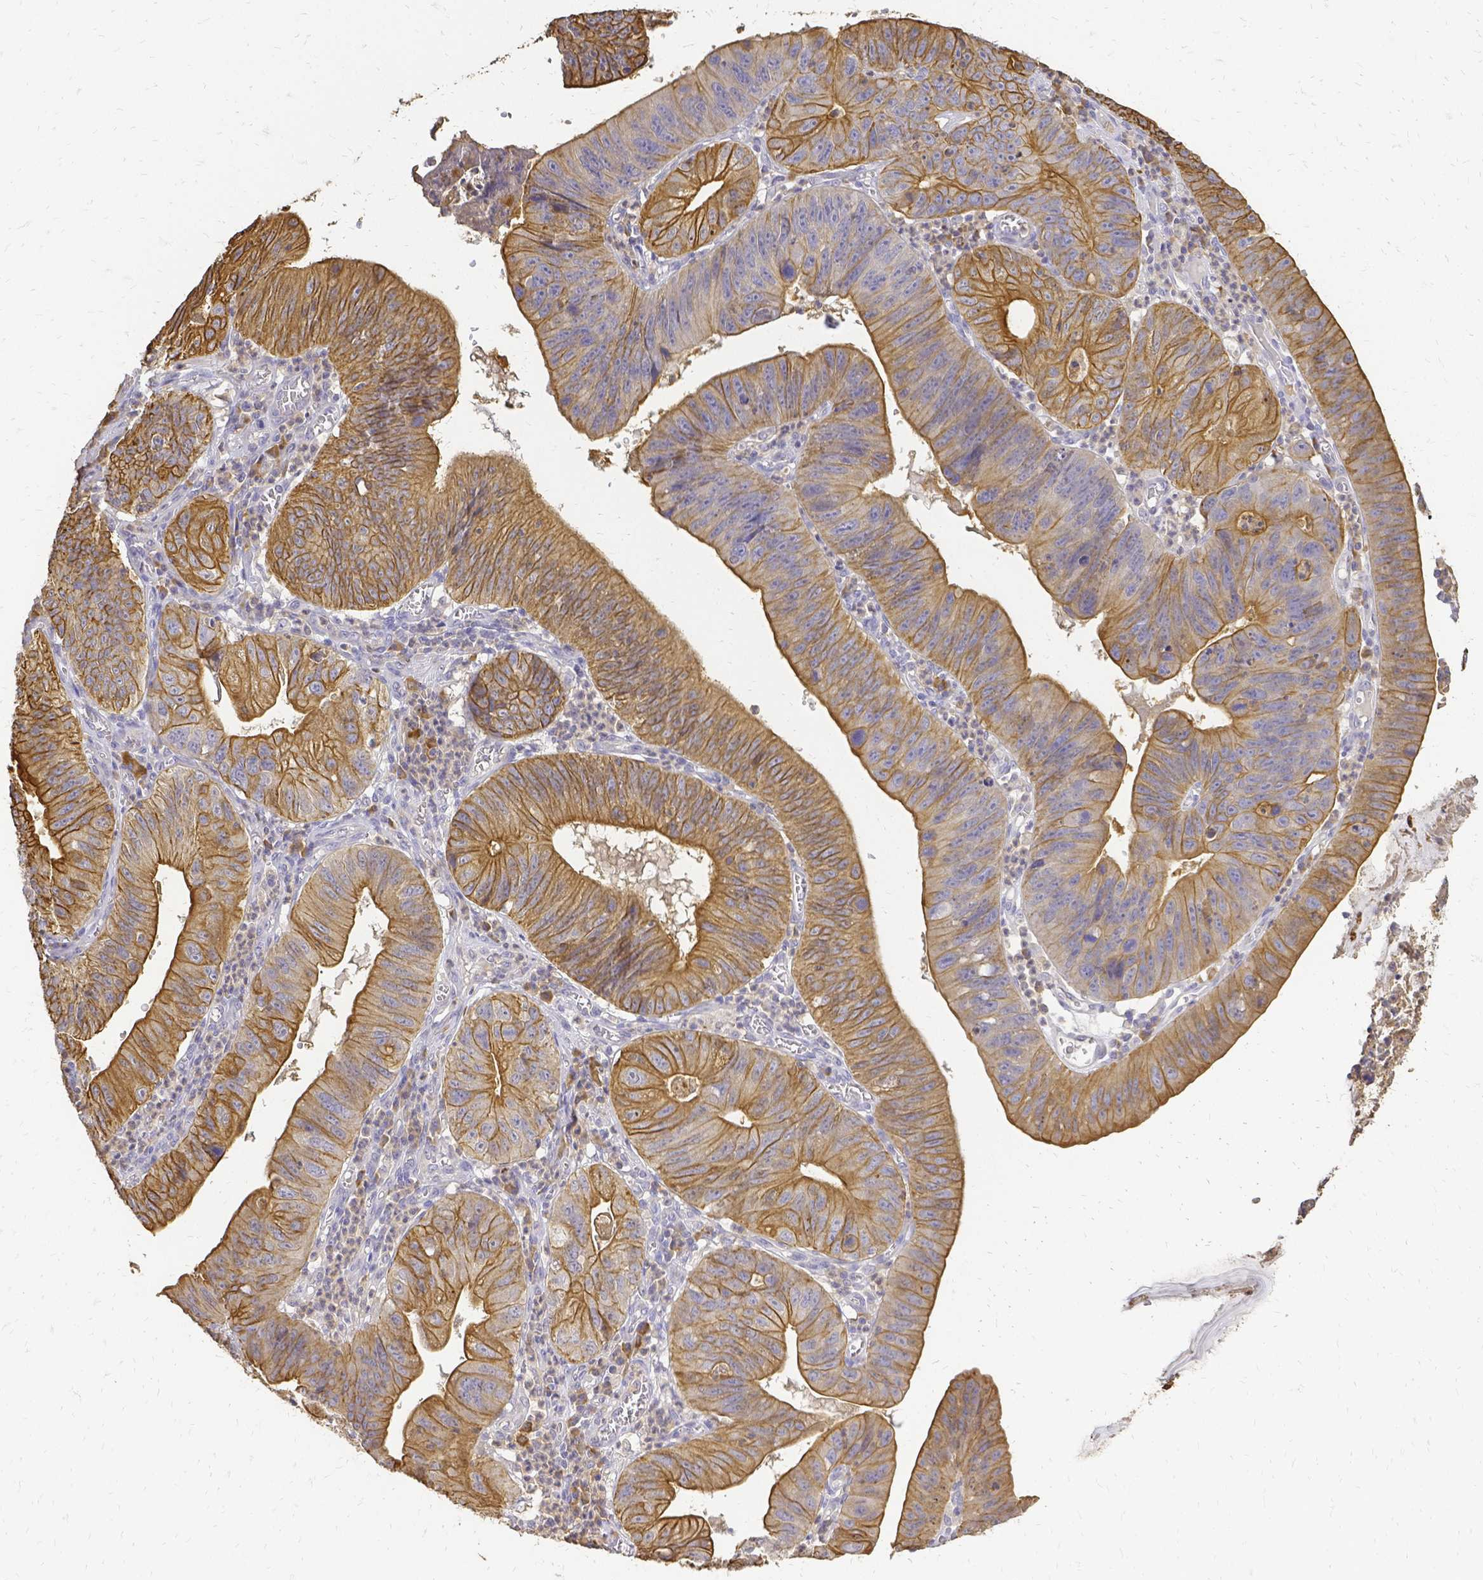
{"staining": {"intensity": "moderate", "quantity": ">75%", "location": "cytoplasmic/membranous"}, "tissue": "stomach cancer", "cell_type": "Tumor cells", "image_type": "cancer", "snomed": [{"axis": "morphology", "description": "Adenocarcinoma, NOS"}, {"axis": "topography", "description": "Stomach"}], "caption": "Stomach adenocarcinoma tissue exhibits moderate cytoplasmic/membranous positivity in approximately >75% of tumor cells", "gene": "CIB1", "patient": {"sex": "male", "age": 59}}